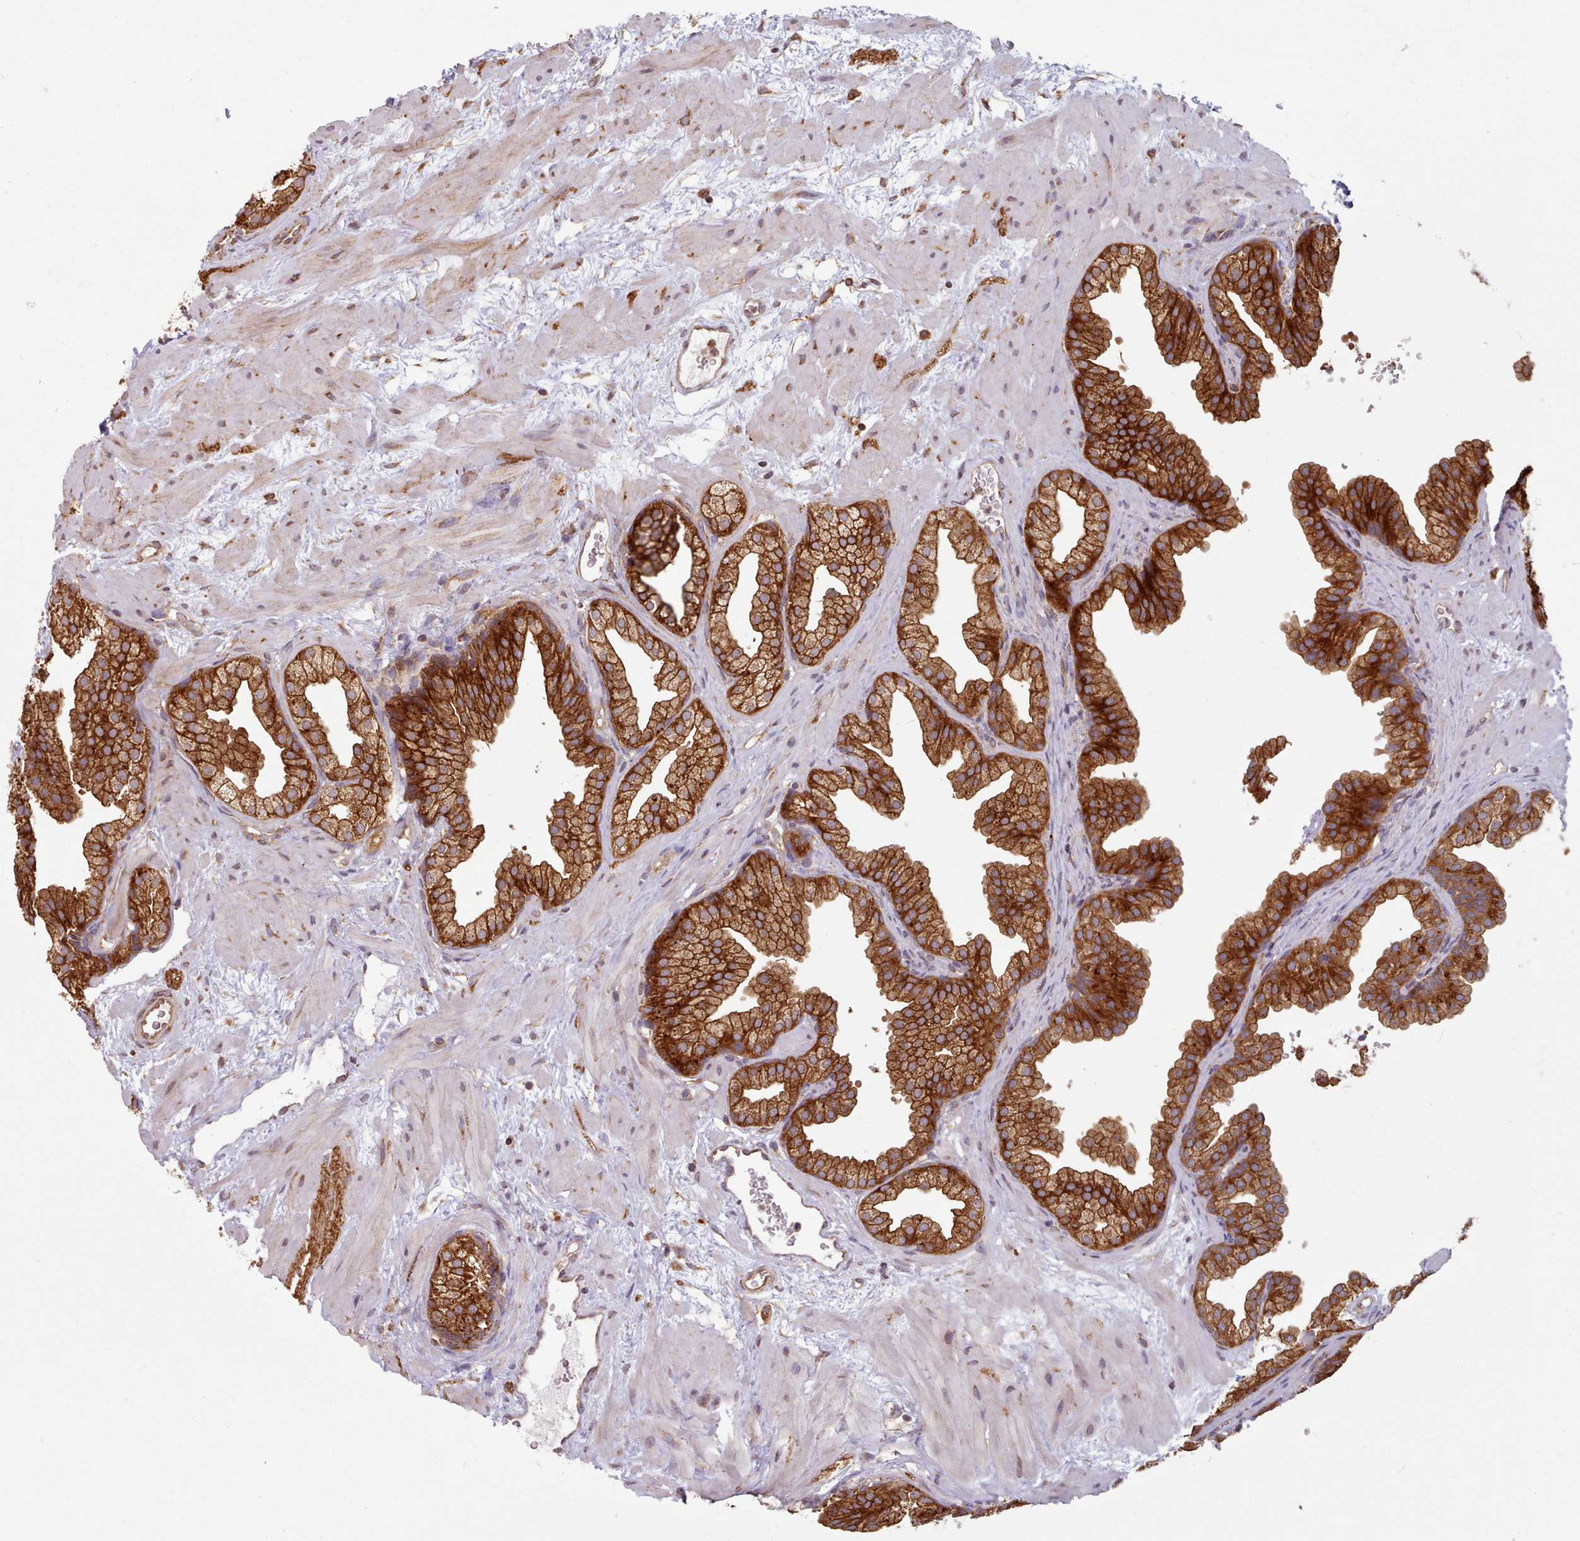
{"staining": {"intensity": "strong", "quantity": ">75%", "location": "cytoplasmic/membranous"}, "tissue": "prostate", "cell_type": "Glandular cells", "image_type": "normal", "snomed": [{"axis": "morphology", "description": "Normal tissue, NOS"}, {"axis": "topography", "description": "Prostate"}], "caption": "DAB immunohistochemical staining of normal prostate shows strong cytoplasmic/membranous protein staining in about >75% of glandular cells.", "gene": "CRYBG1", "patient": {"sex": "male", "age": 37}}